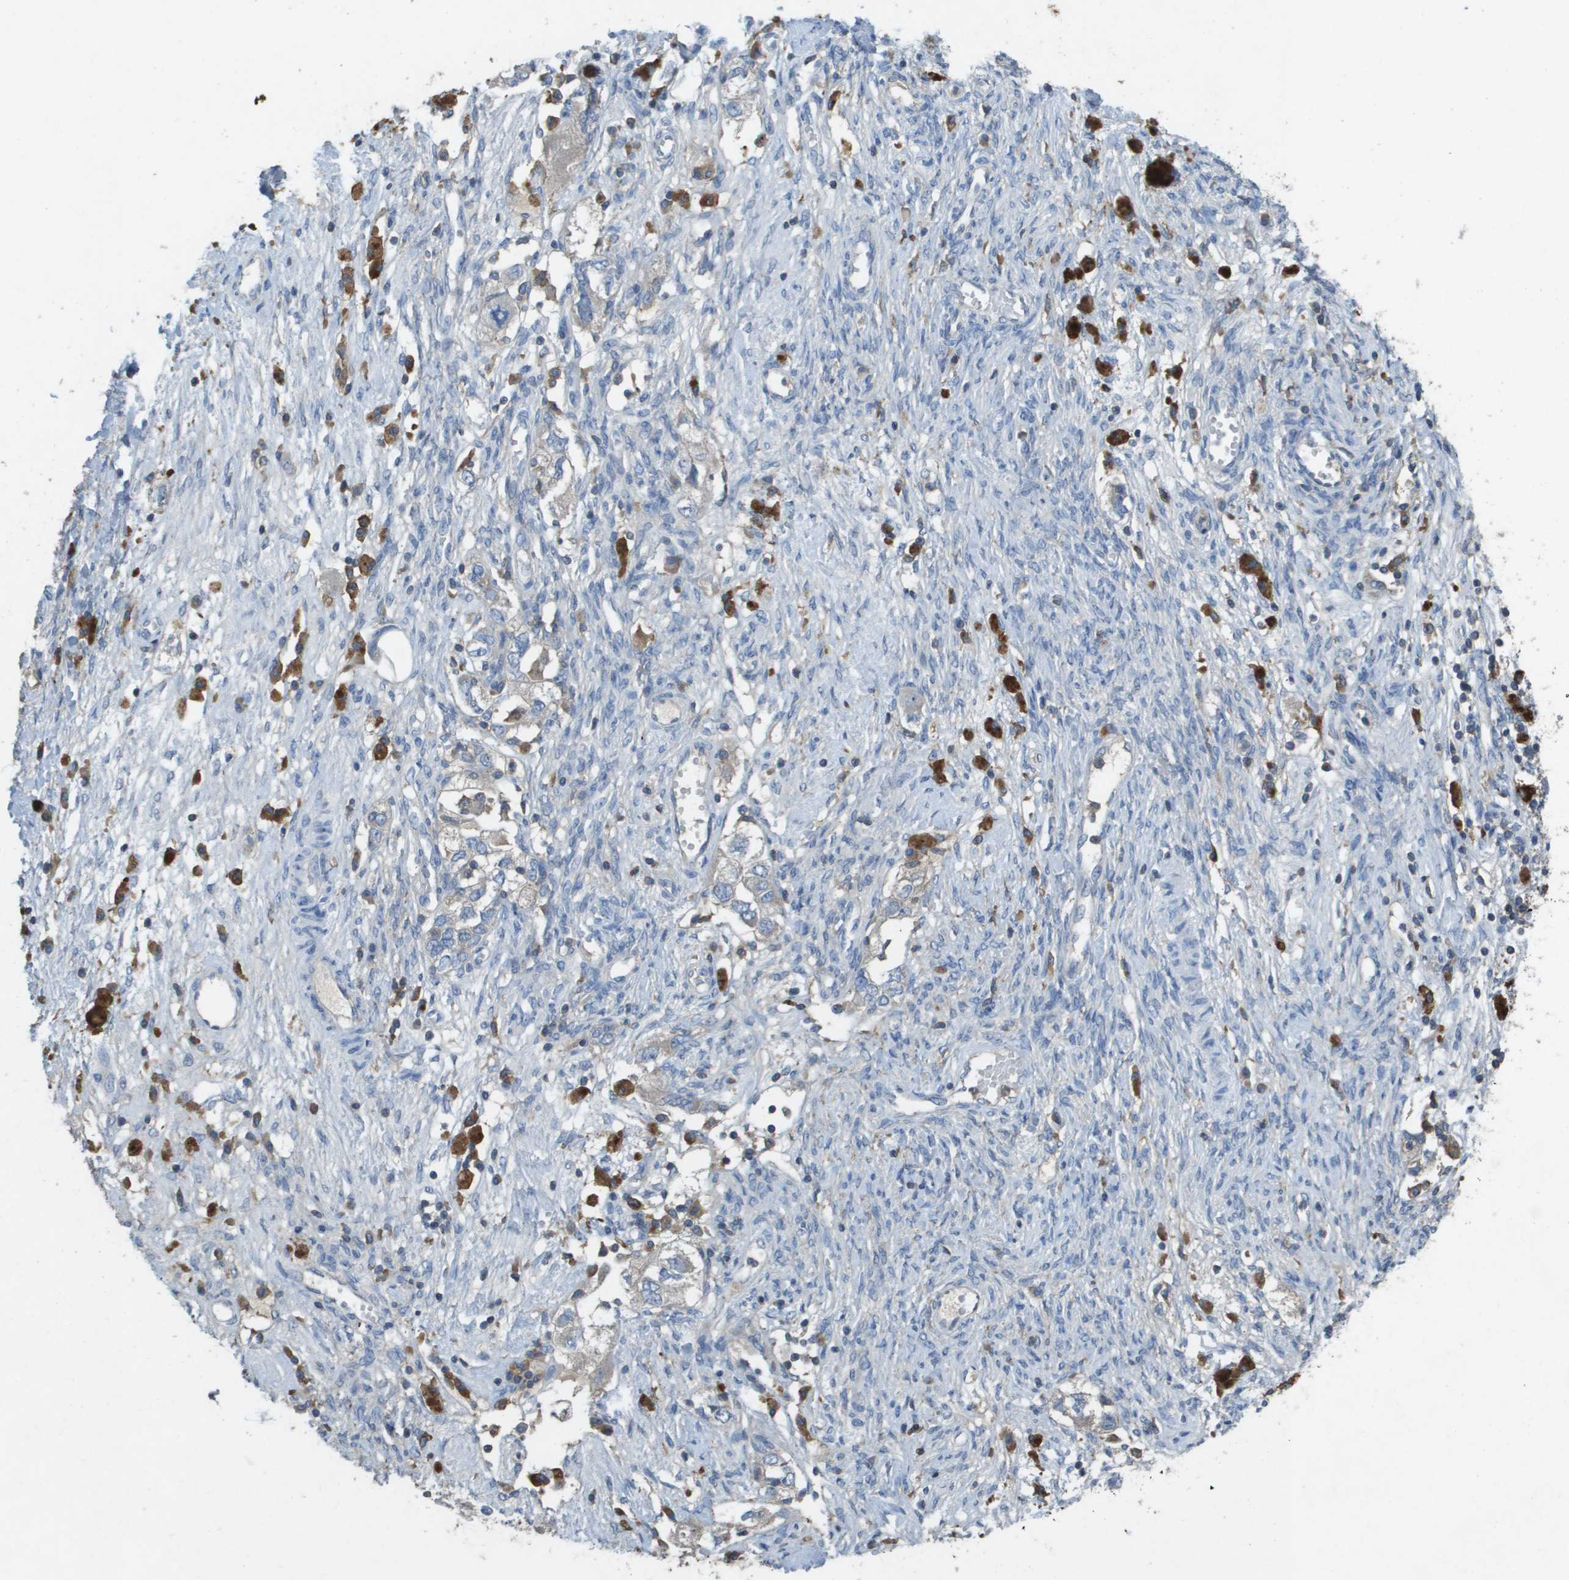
{"staining": {"intensity": "negative", "quantity": "none", "location": "none"}, "tissue": "ovarian cancer", "cell_type": "Tumor cells", "image_type": "cancer", "snomed": [{"axis": "morphology", "description": "Carcinoma, NOS"}, {"axis": "morphology", "description": "Cystadenocarcinoma, serous, NOS"}, {"axis": "topography", "description": "Ovary"}], "caption": "Micrograph shows no significant protein positivity in tumor cells of ovarian serous cystadenocarcinoma.", "gene": "CLCA4", "patient": {"sex": "female", "age": 69}}